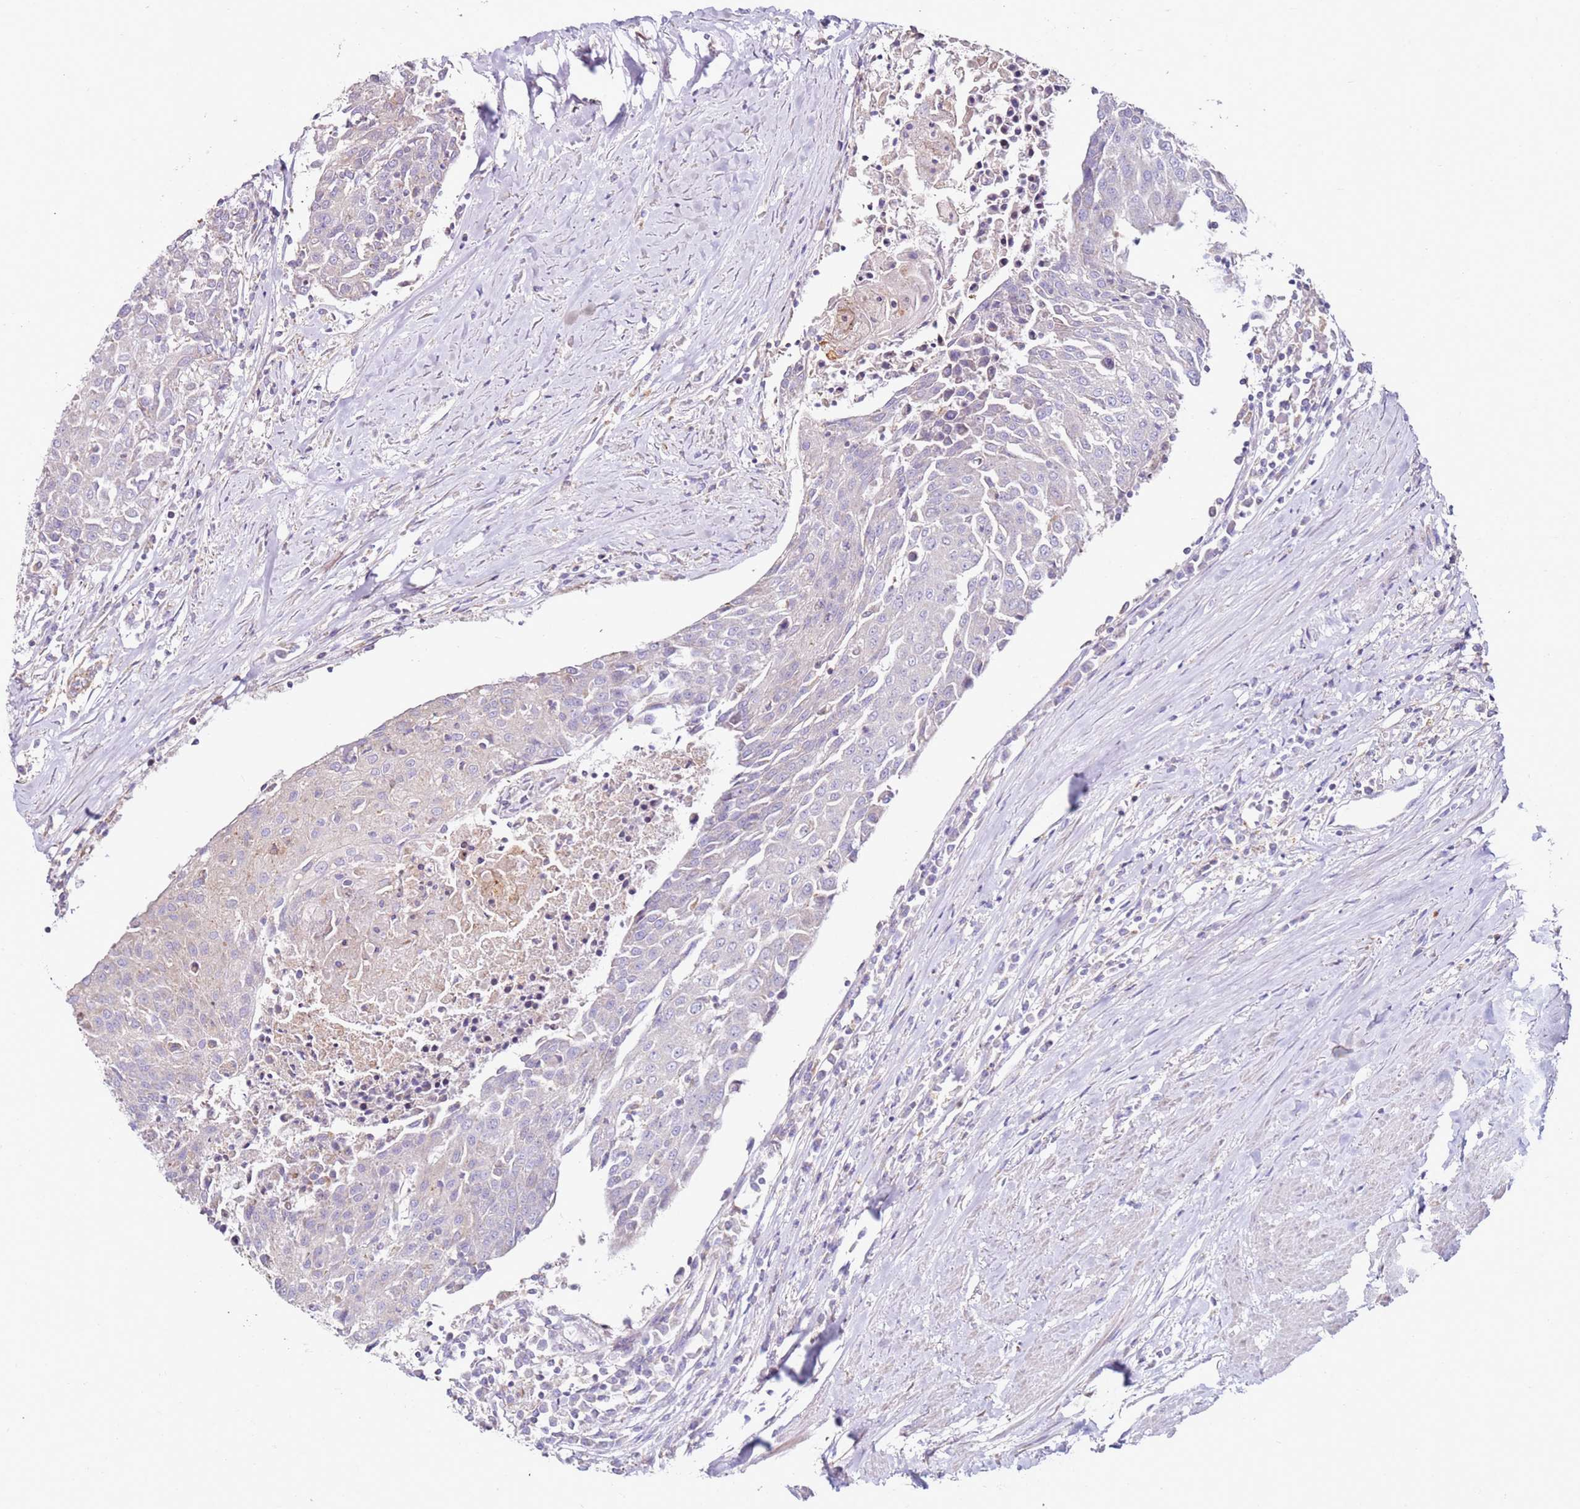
{"staining": {"intensity": "negative", "quantity": "none", "location": "none"}, "tissue": "urothelial cancer", "cell_type": "Tumor cells", "image_type": "cancer", "snomed": [{"axis": "morphology", "description": "Urothelial carcinoma, High grade"}, {"axis": "topography", "description": "Urinary bladder"}], "caption": "Tumor cells are negative for protein expression in human urothelial cancer.", "gene": "CNOT9", "patient": {"sex": "female", "age": 85}}